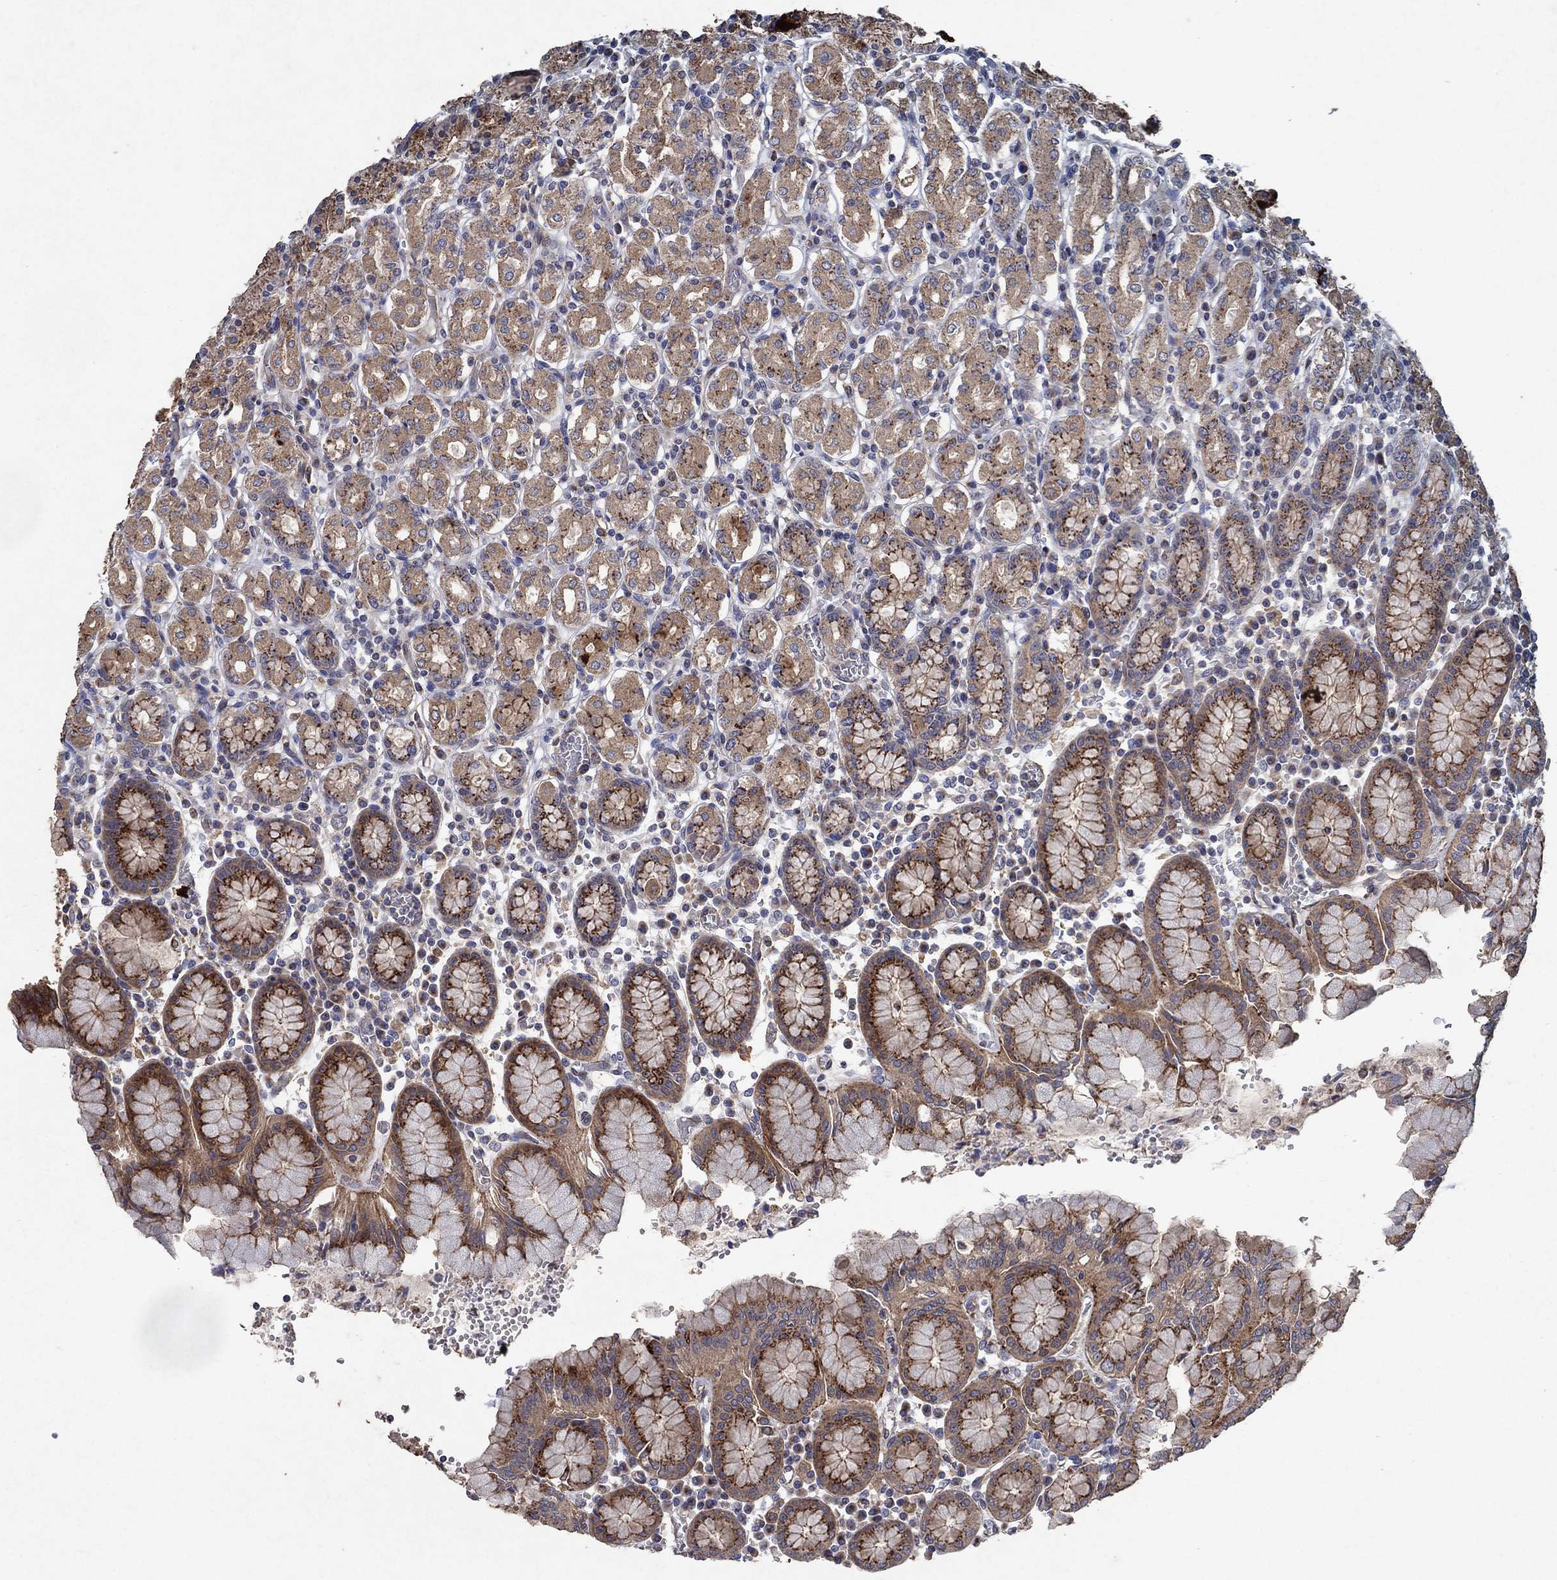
{"staining": {"intensity": "strong", "quantity": "25%-75%", "location": "cytoplasmic/membranous"}, "tissue": "stomach", "cell_type": "Glandular cells", "image_type": "normal", "snomed": [{"axis": "morphology", "description": "Normal tissue, NOS"}, {"axis": "topography", "description": "Stomach, upper"}, {"axis": "topography", "description": "Stomach"}], "caption": "About 25%-75% of glandular cells in benign stomach demonstrate strong cytoplasmic/membranous protein positivity as visualized by brown immunohistochemical staining.", "gene": "FRG1", "patient": {"sex": "male", "age": 62}}